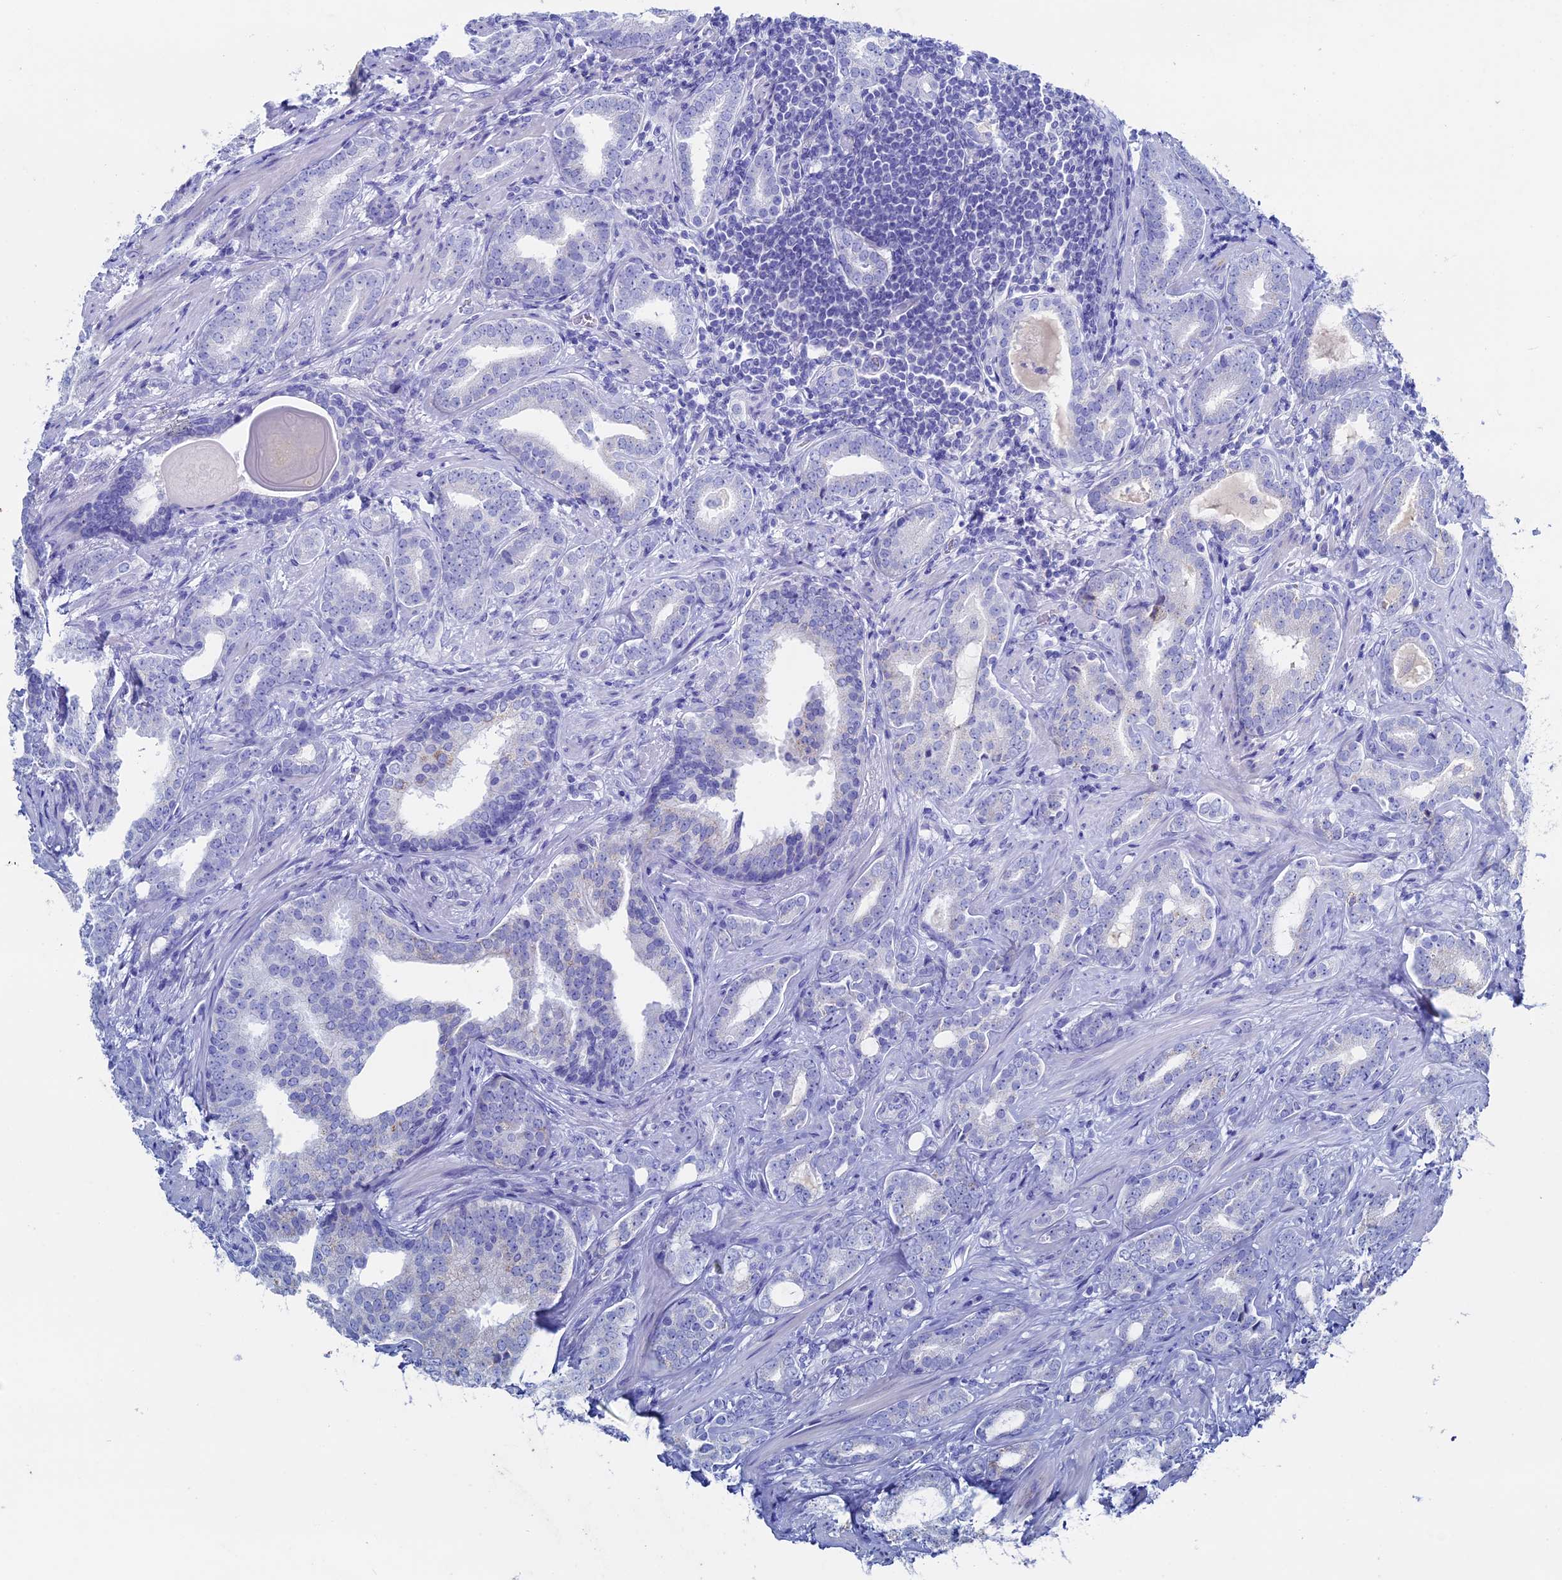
{"staining": {"intensity": "negative", "quantity": "none", "location": "none"}, "tissue": "prostate cancer", "cell_type": "Tumor cells", "image_type": "cancer", "snomed": [{"axis": "morphology", "description": "Adenocarcinoma, High grade"}, {"axis": "topography", "description": "Prostate"}], "caption": "An image of prostate adenocarcinoma (high-grade) stained for a protein shows no brown staining in tumor cells.", "gene": "UNC119", "patient": {"sex": "male", "age": 63}}